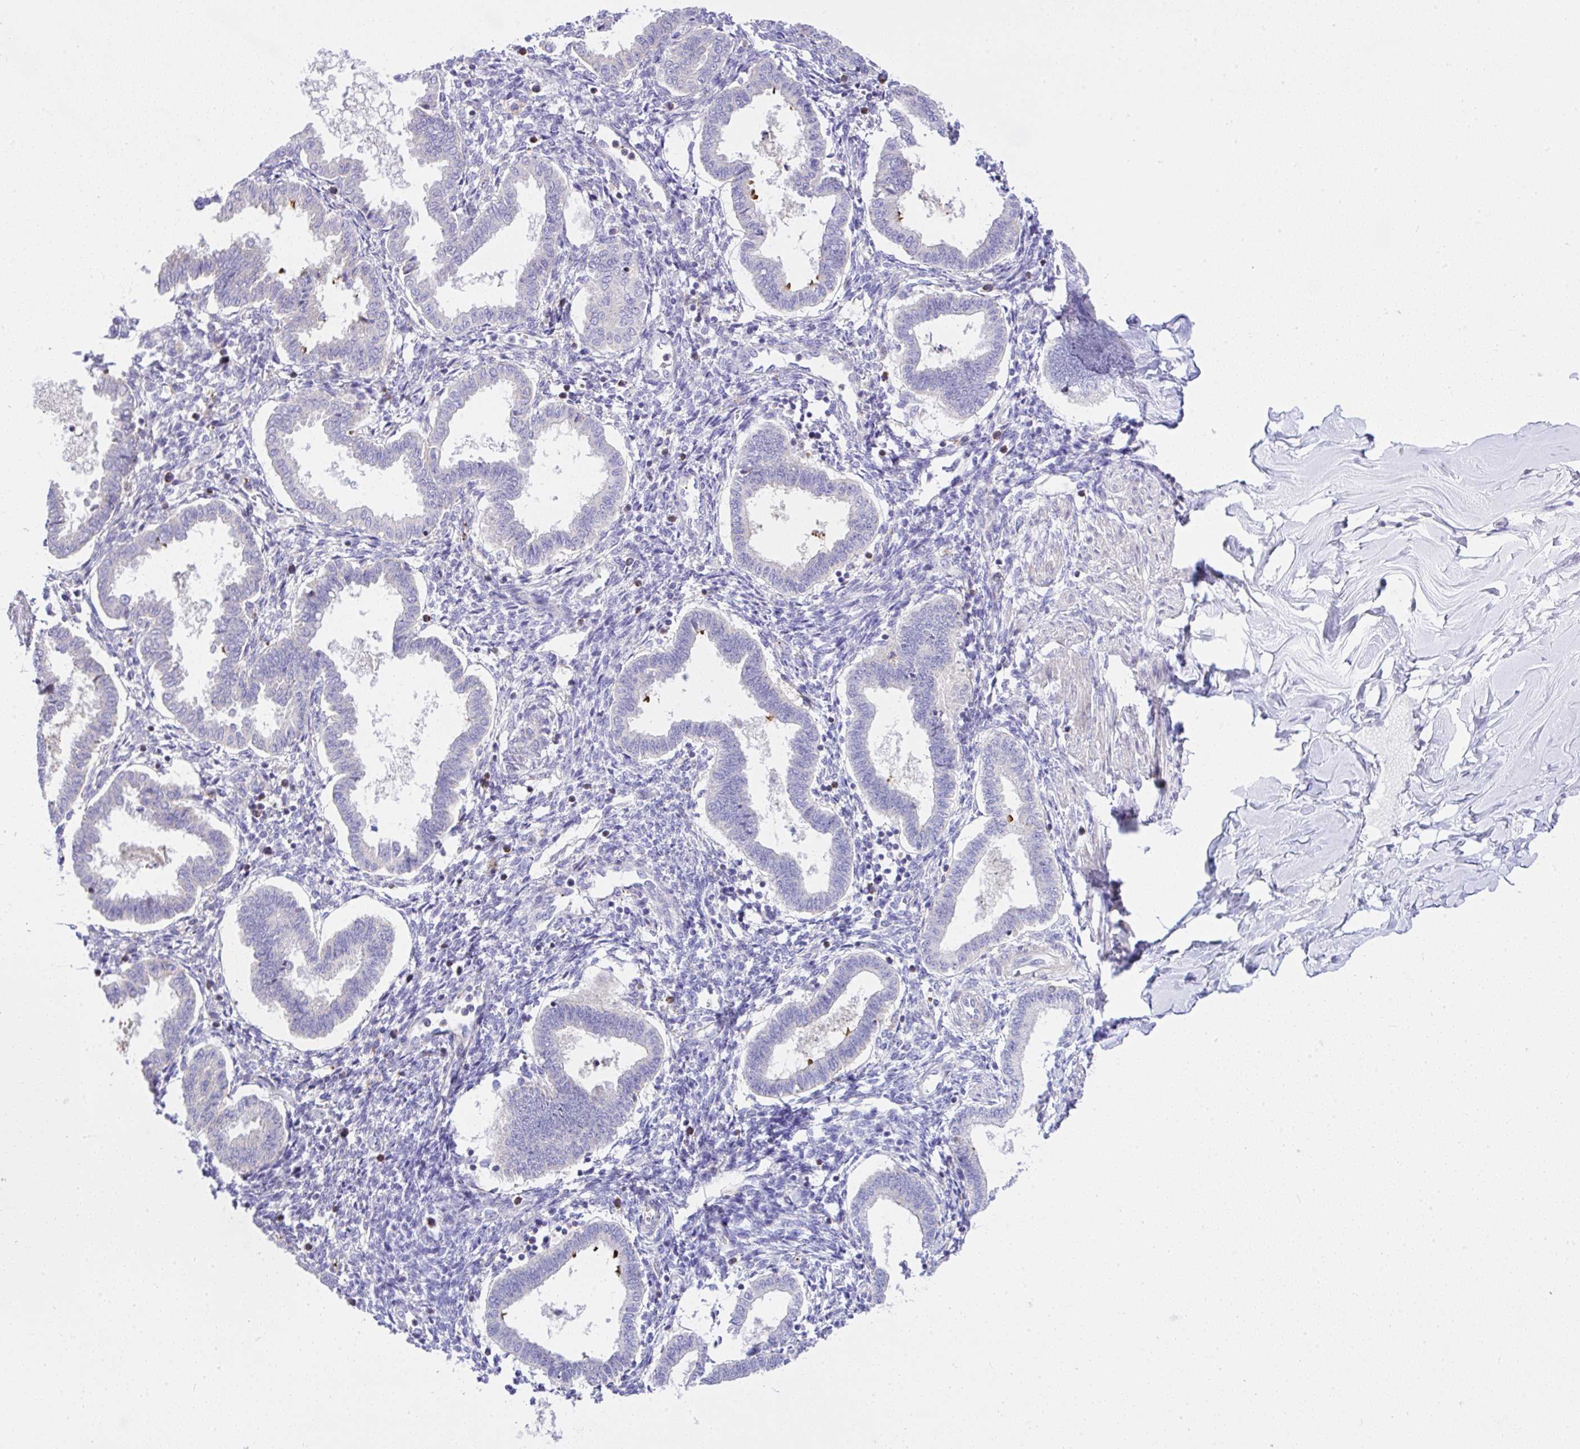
{"staining": {"intensity": "negative", "quantity": "none", "location": "none"}, "tissue": "endometrium", "cell_type": "Cells in endometrial stroma", "image_type": "normal", "snomed": [{"axis": "morphology", "description": "Normal tissue, NOS"}, {"axis": "topography", "description": "Endometrium"}], "caption": "IHC photomicrograph of normal human endometrium stained for a protein (brown), which displays no expression in cells in endometrial stroma.", "gene": "CCDC142", "patient": {"sex": "female", "age": 24}}